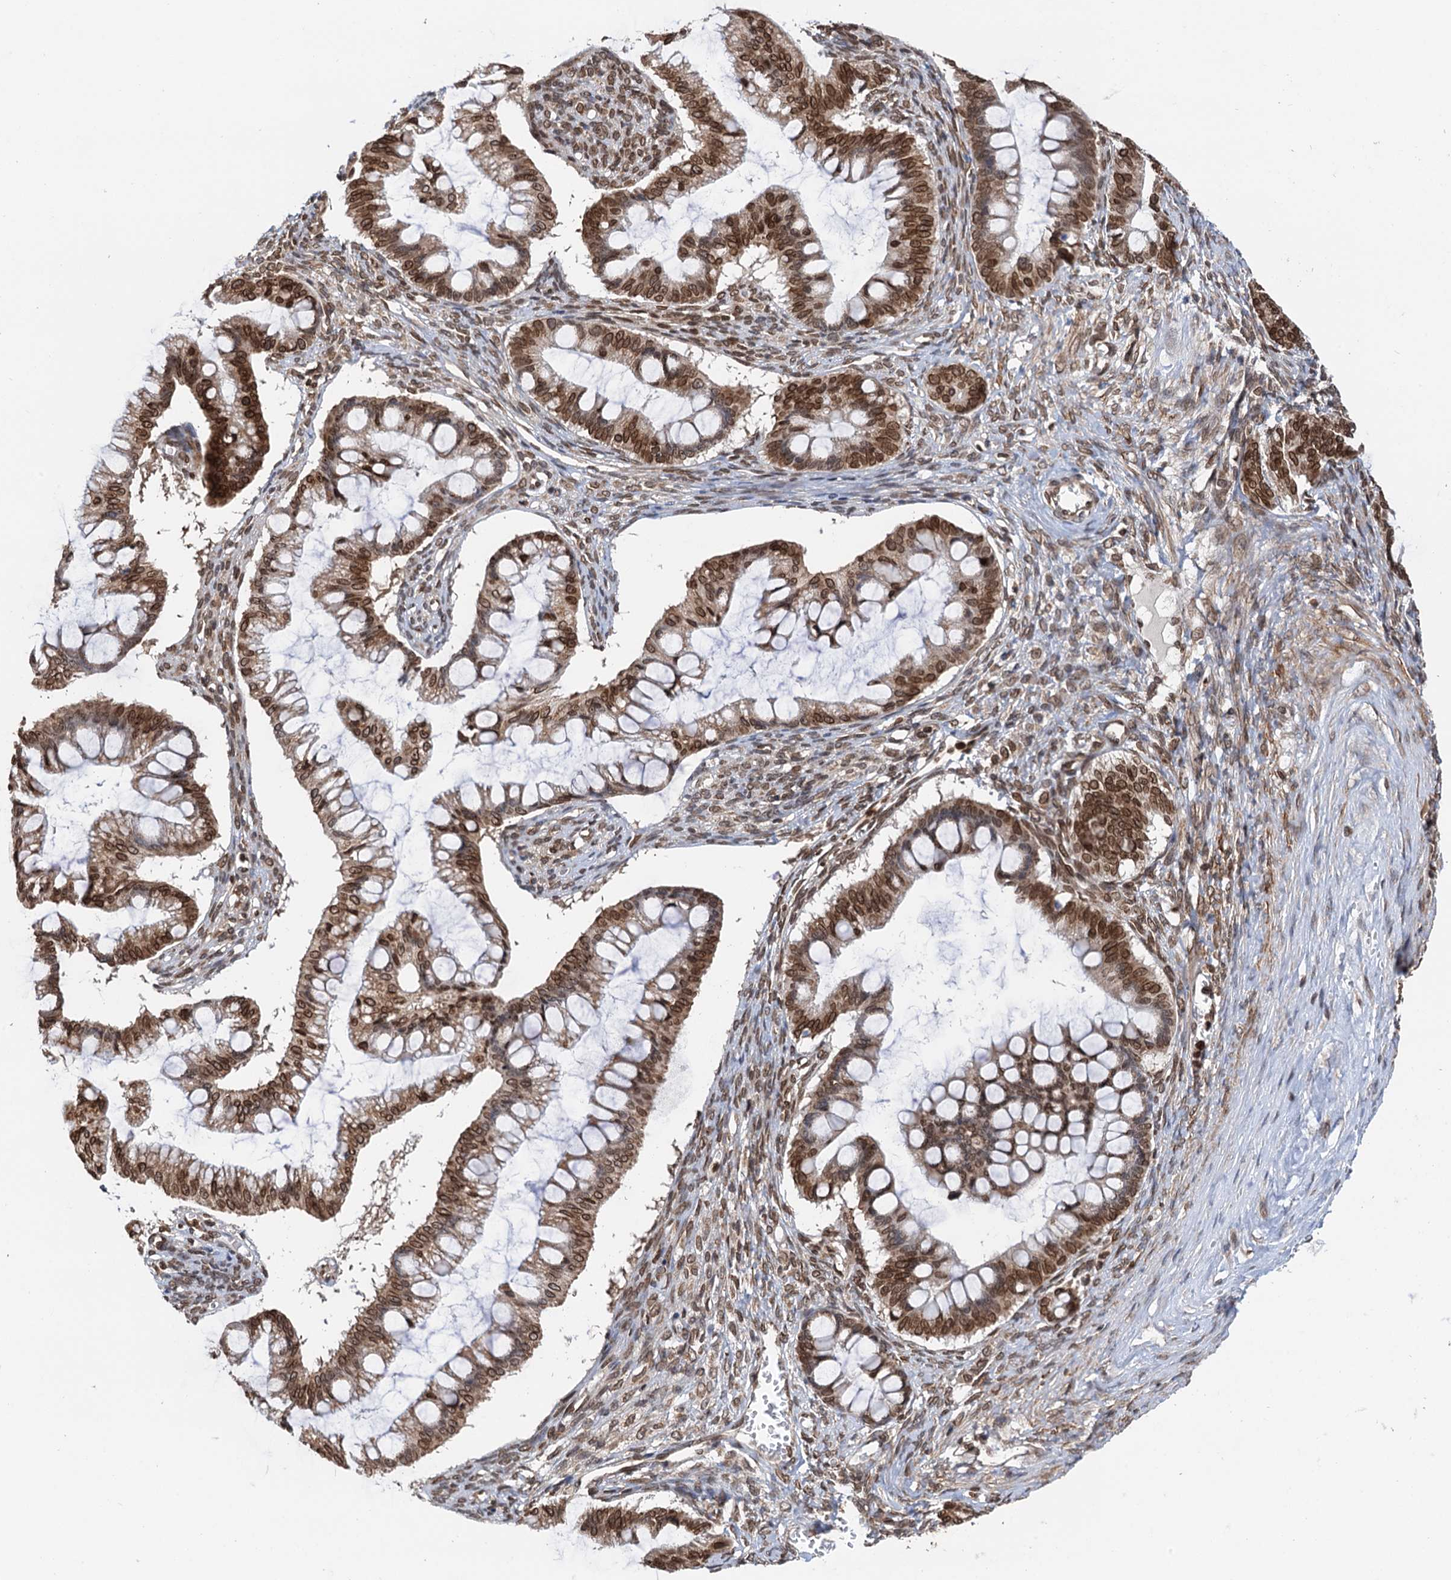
{"staining": {"intensity": "strong", "quantity": ">75%", "location": "nuclear"}, "tissue": "ovarian cancer", "cell_type": "Tumor cells", "image_type": "cancer", "snomed": [{"axis": "morphology", "description": "Cystadenocarcinoma, mucinous, NOS"}, {"axis": "topography", "description": "Ovary"}], "caption": "Protein analysis of ovarian mucinous cystadenocarcinoma tissue demonstrates strong nuclear positivity in approximately >75% of tumor cells.", "gene": "ZC3H13", "patient": {"sex": "female", "age": 73}}